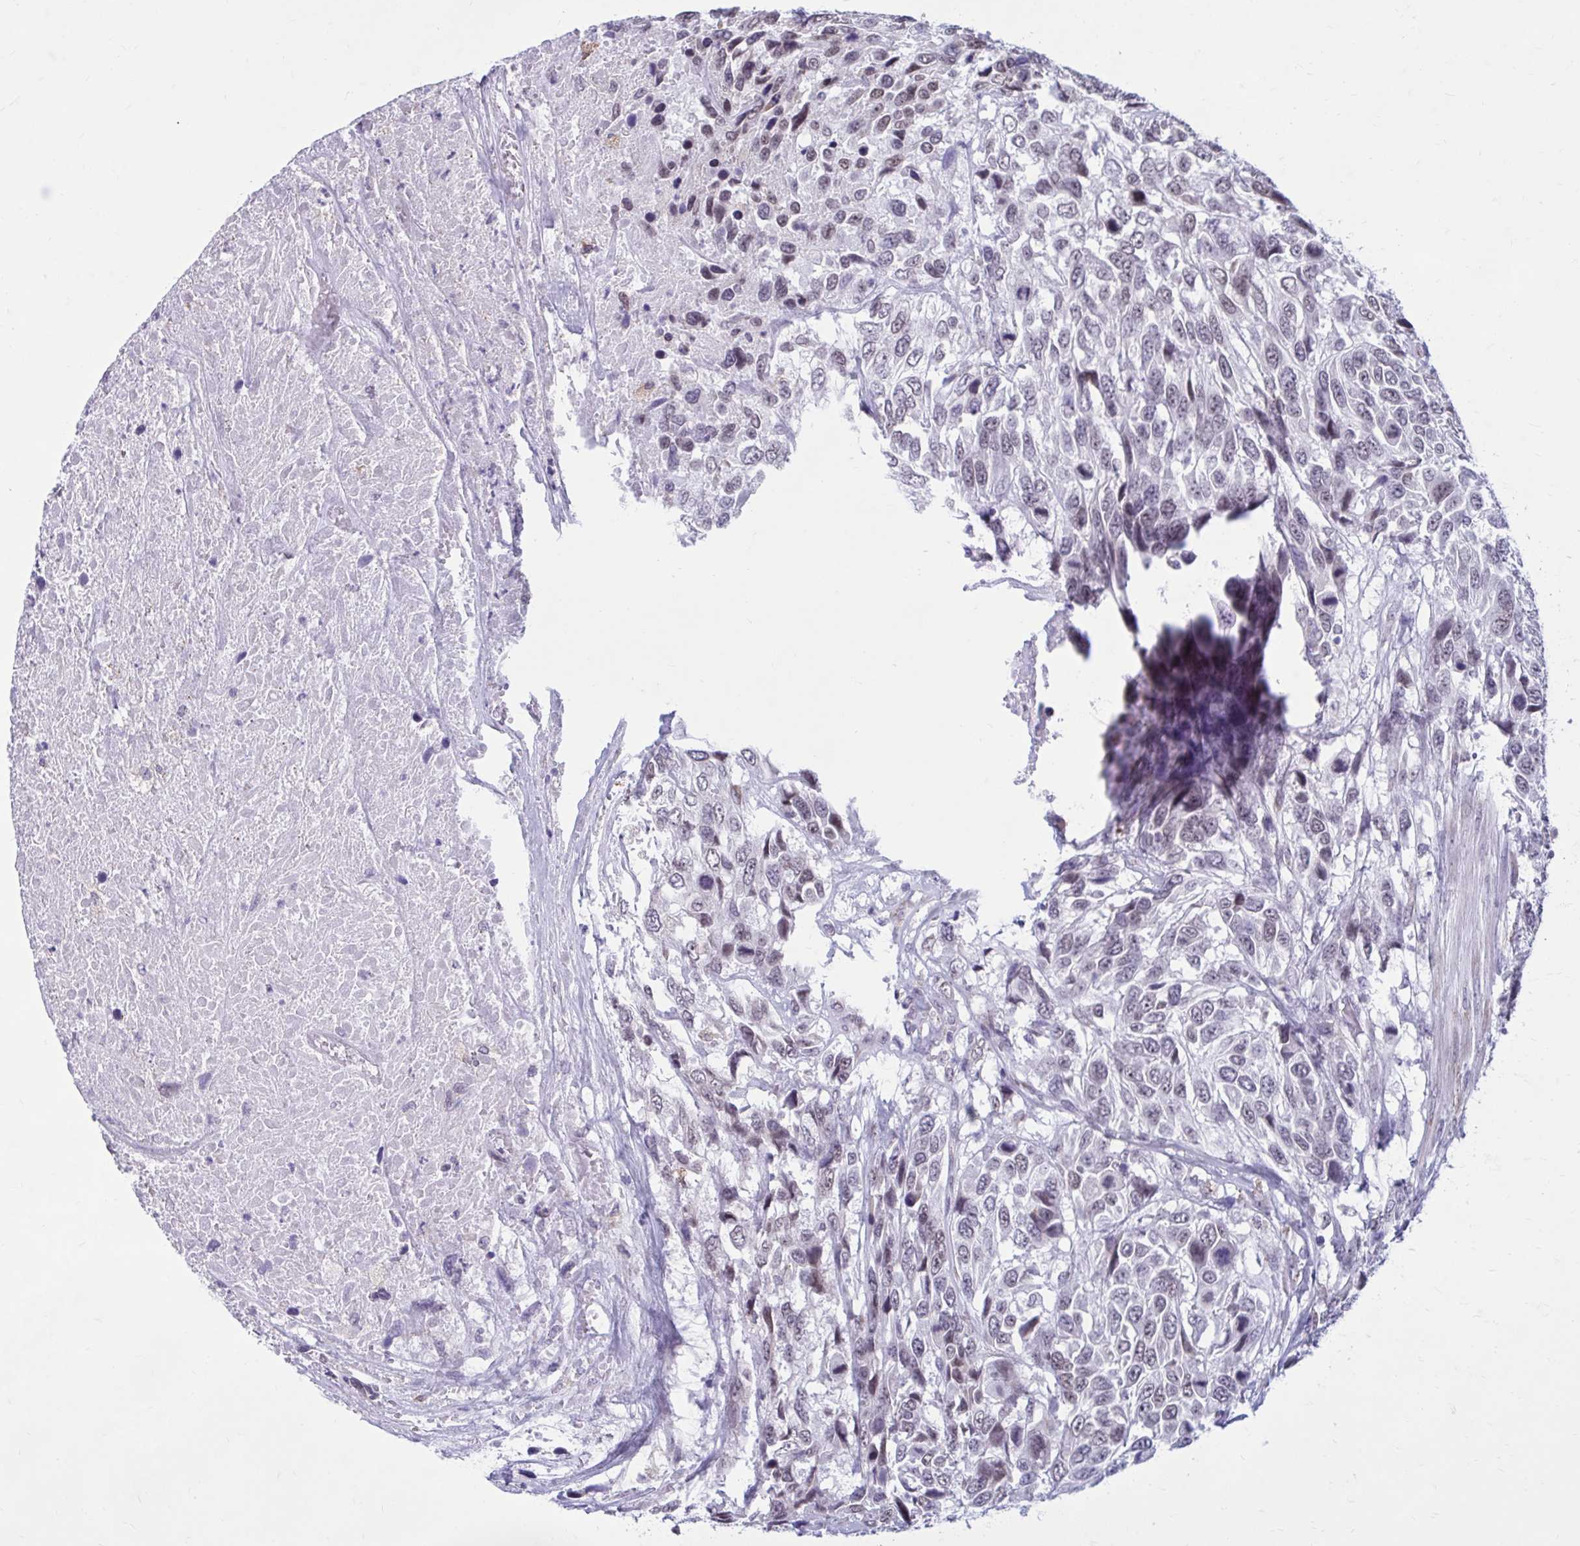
{"staining": {"intensity": "weak", "quantity": "25%-75%", "location": "nuclear"}, "tissue": "urothelial cancer", "cell_type": "Tumor cells", "image_type": "cancer", "snomed": [{"axis": "morphology", "description": "Urothelial carcinoma, High grade"}, {"axis": "topography", "description": "Urinary bladder"}], "caption": "IHC image of urothelial cancer stained for a protein (brown), which displays low levels of weak nuclear positivity in approximately 25%-75% of tumor cells.", "gene": "PROSER1", "patient": {"sex": "female", "age": 70}}